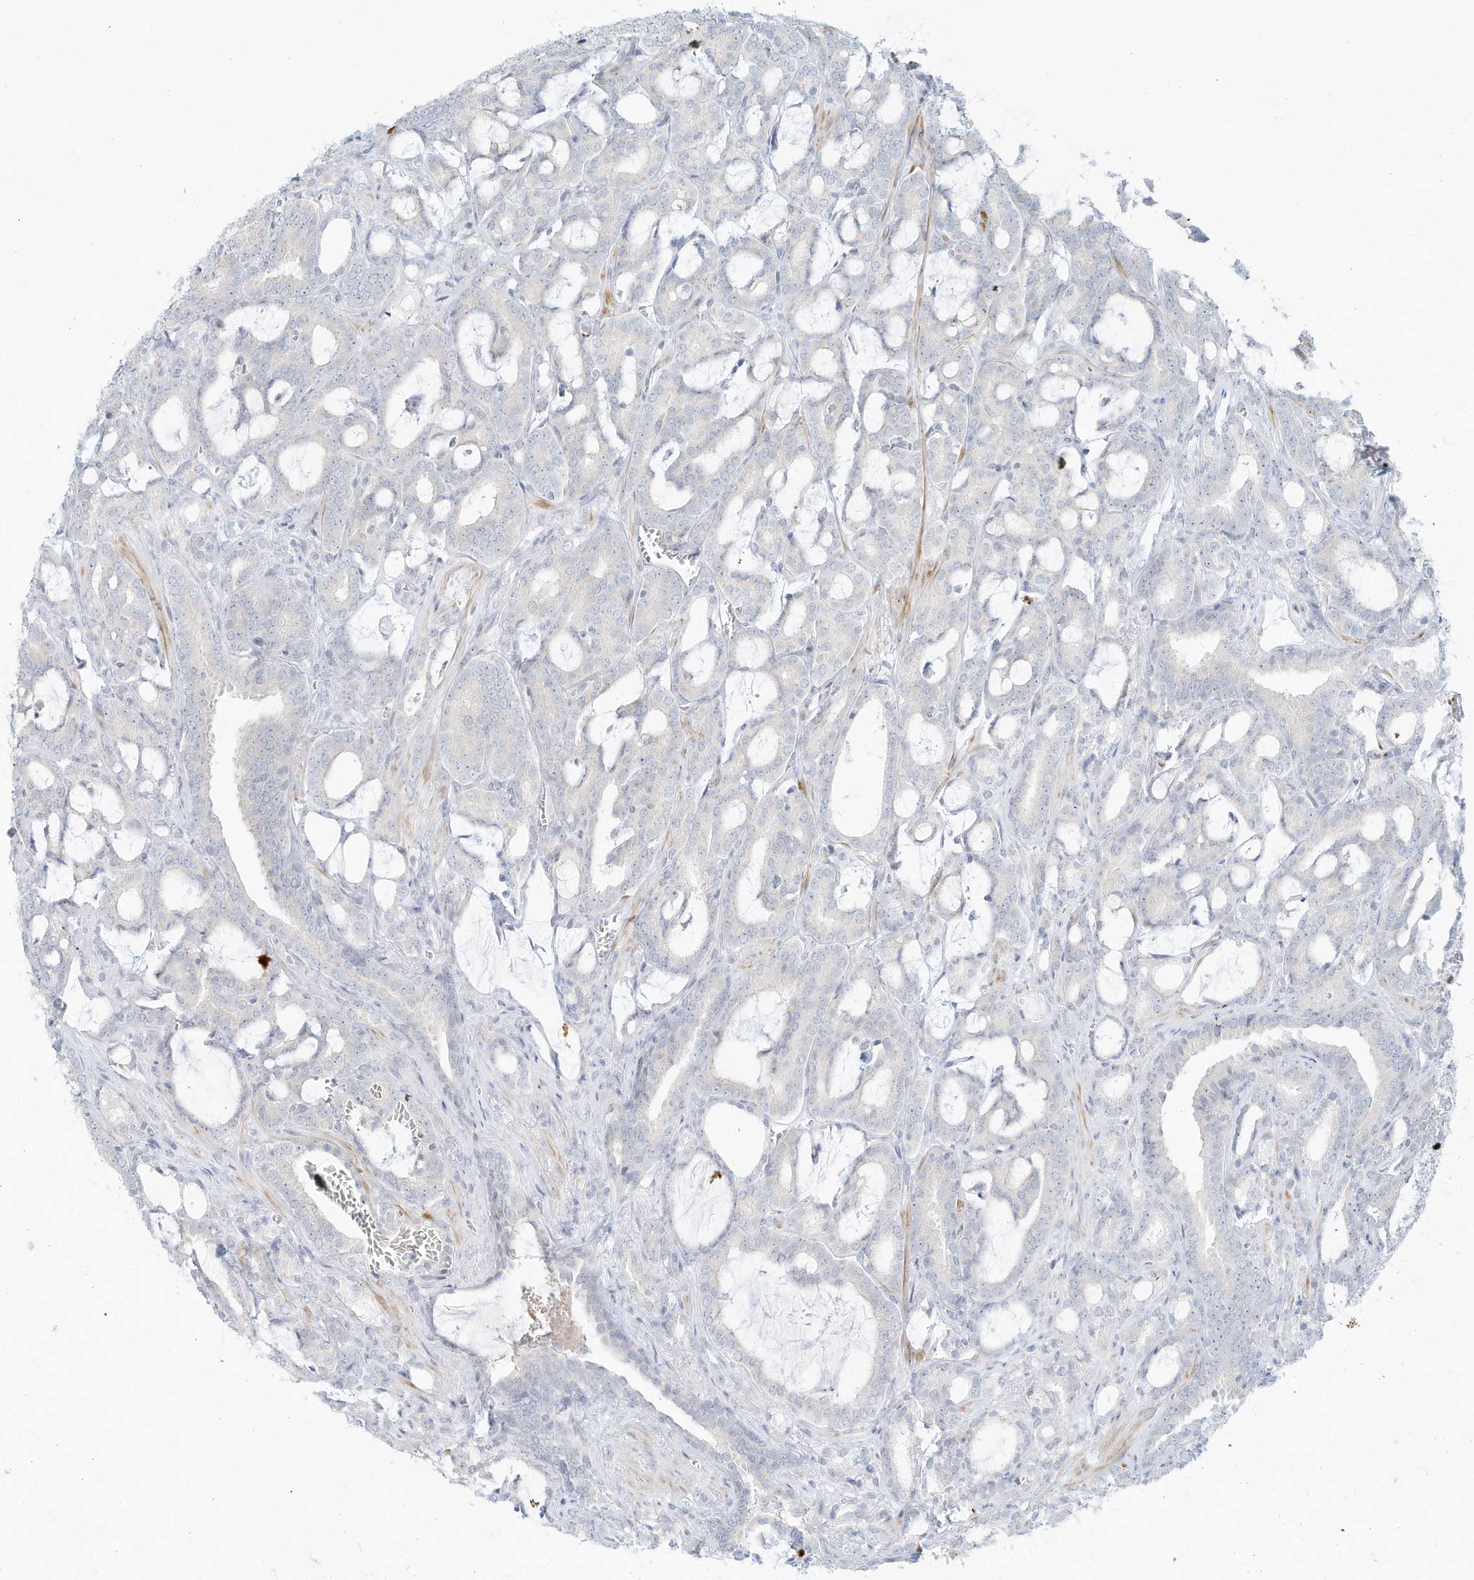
{"staining": {"intensity": "negative", "quantity": "none", "location": "none"}, "tissue": "prostate cancer", "cell_type": "Tumor cells", "image_type": "cancer", "snomed": [{"axis": "morphology", "description": "Adenocarcinoma, High grade"}, {"axis": "topography", "description": "Prostate and seminal vesicle, NOS"}], "caption": "DAB (3,3'-diaminobenzidine) immunohistochemical staining of human high-grade adenocarcinoma (prostate) exhibits no significant staining in tumor cells. (Brightfield microscopy of DAB immunohistochemistry (IHC) at high magnification).", "gene": "PAK6", "patient": {"sex": "male", "age": 67}}